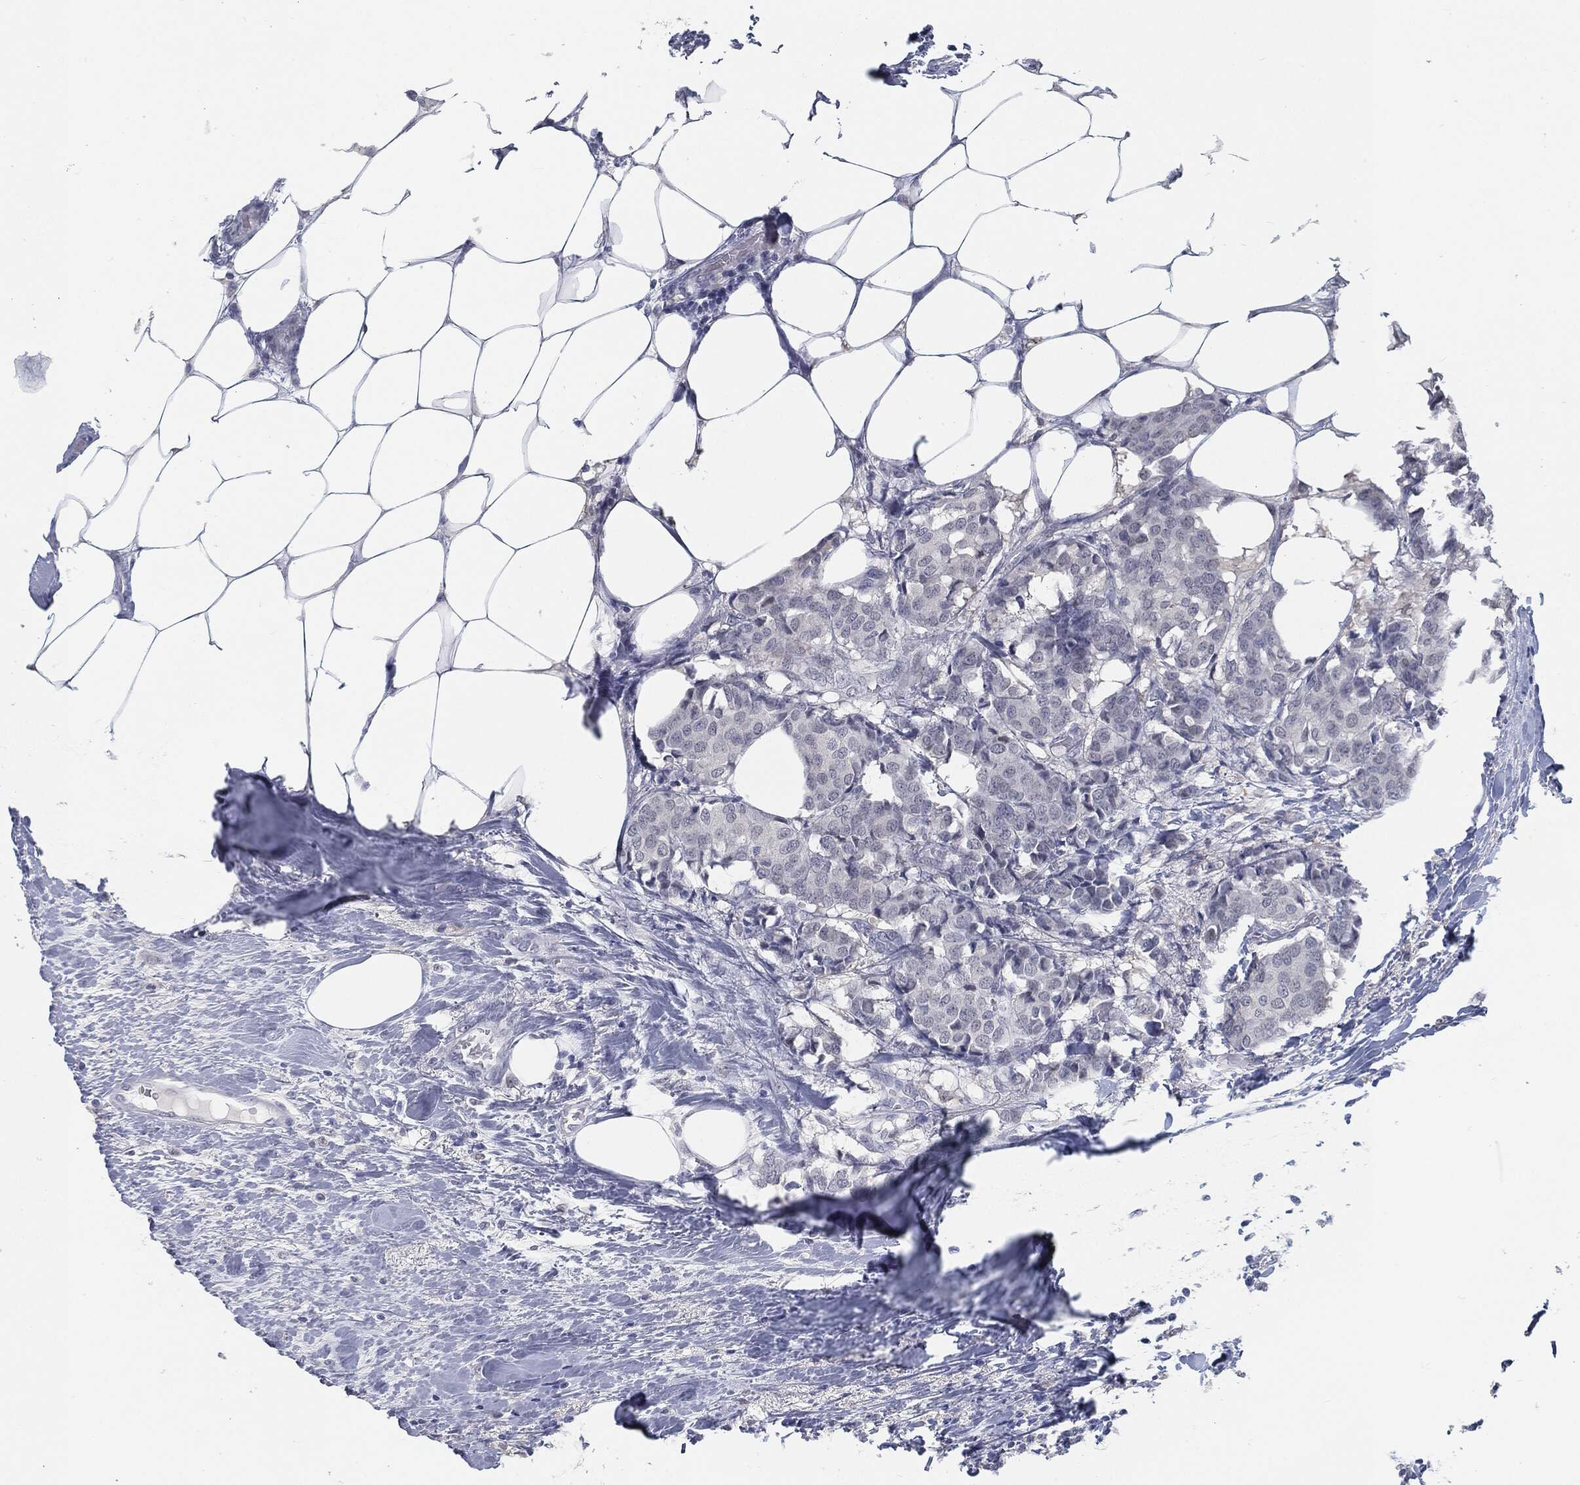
{"staining": {"intensity": "negative", "quantity": "none", "location": "none"}, "tissue": "breast cancer", "cell_type": "Tumor cells", "image_type": "cancer", "snomed": [{"axis": "morphology", "description": "Duct carcinoma"}, {"axis": "topography", "description": "Breast"}], "caption": "Immunohistochemistry image of breast cancer stained for a protein (brown), which shows no staining in tumor cells.", "gene": "PROM1", "patient": {"sex": "female", "age": 75}}